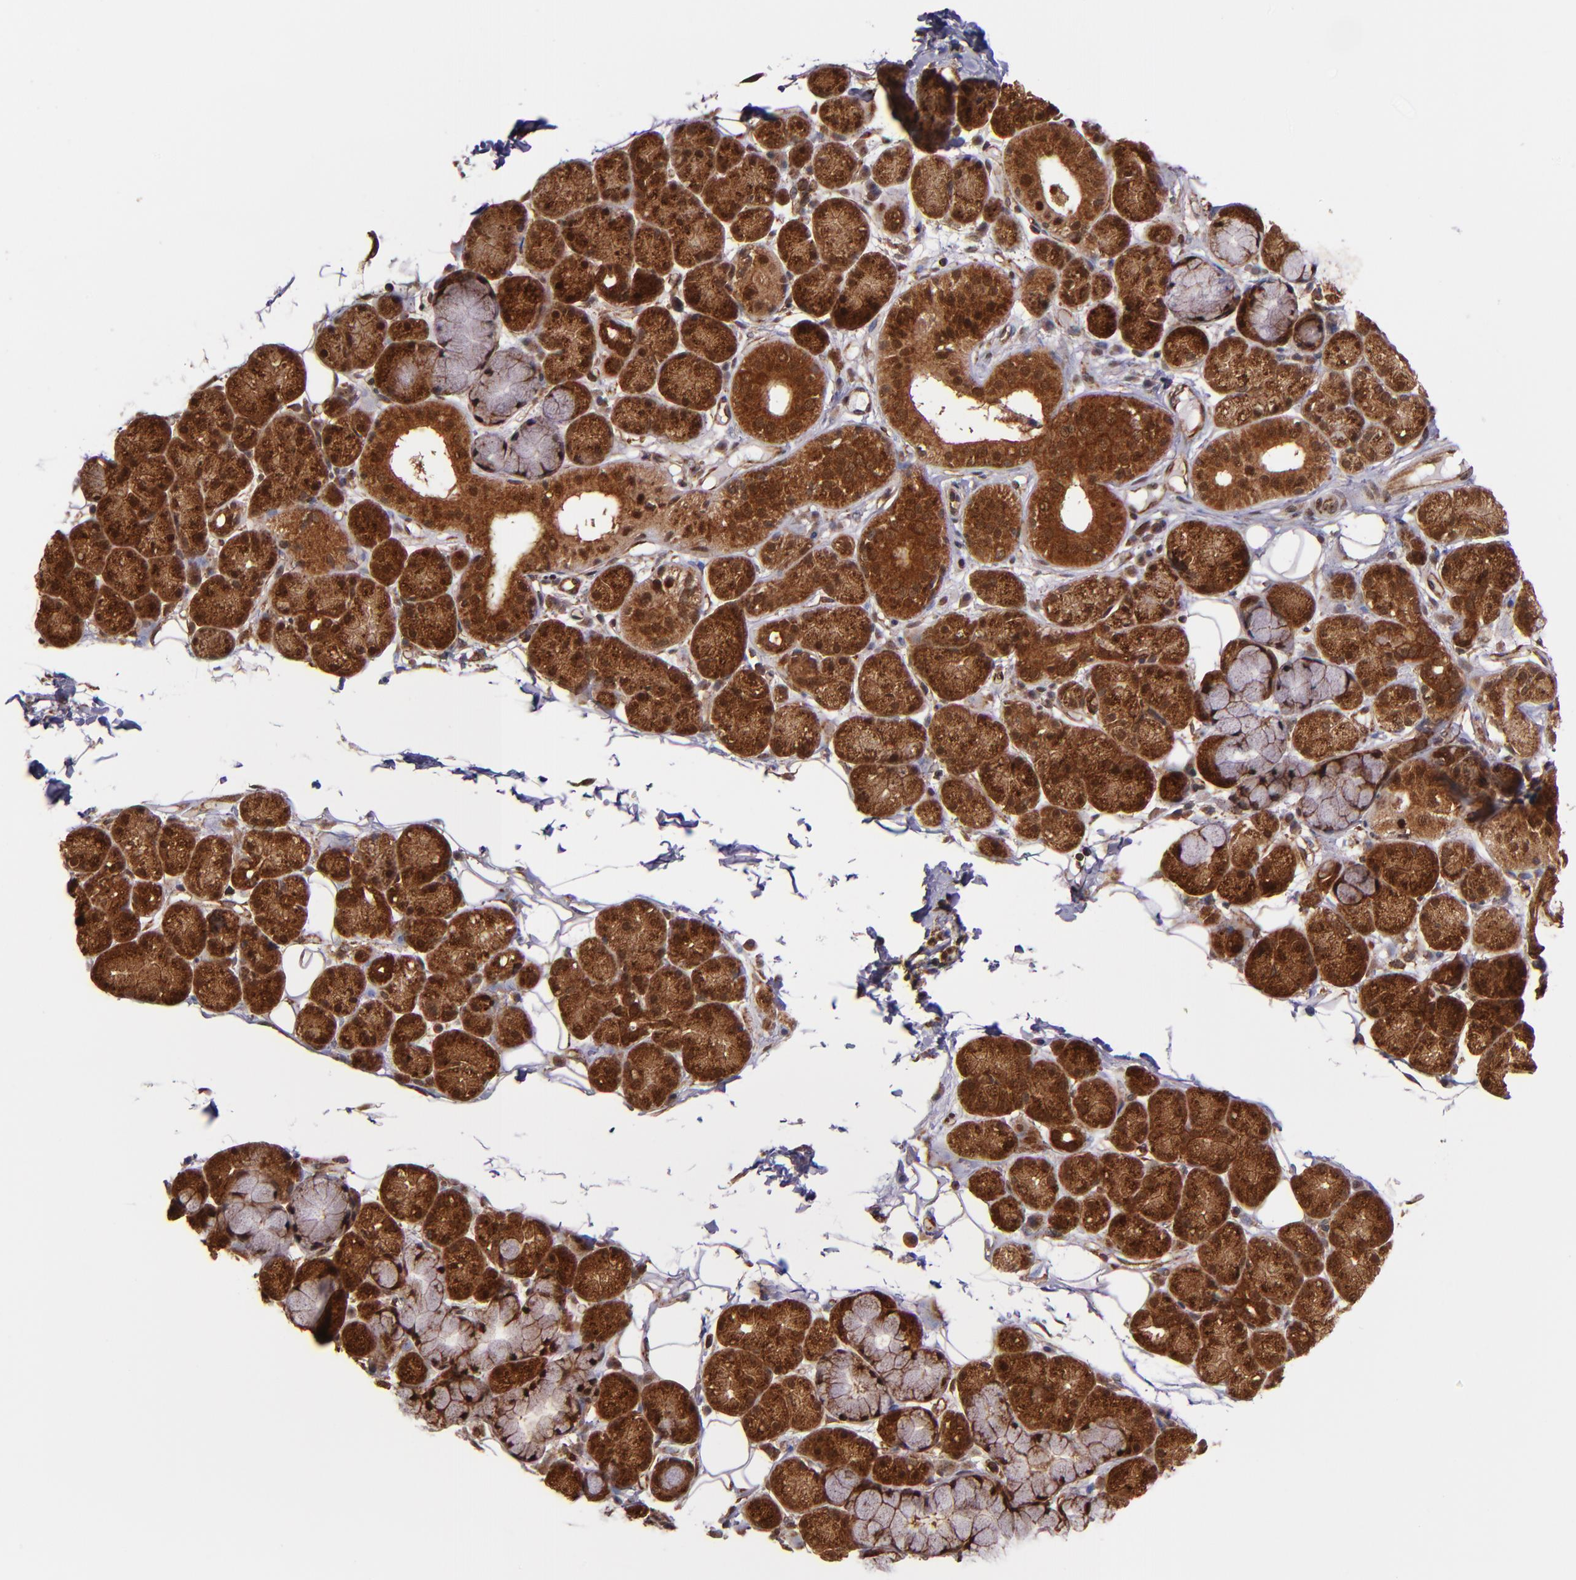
{"staining": {"intensity": "strong", "quantity": ">75%", "location": "cytoplasmic/membranous,nuclear"}, "tissue": "salivary gland", "cell_type": "Glandular cells", "image_type": "normal", "snomed": [{"axis": "morphology", "description": "Normal tissue, NOS"}, {"axis": "topography", "description": "Skeletal muscle"}, {"axis": "topography", "description": "Oral tissue"}, {"axis": "topography", "description": "Salivary gland"}, {"axis": "topography", "description": "Peripheral nerve tissue"}], "caption": "Protein analysis of unremarkable salivary gland shows strong cytoplasmic/membranous,nuclear staining in about >75% of glandular cells.", "gene": "STX8", "patient": {"sex": "male", "age": 54}}